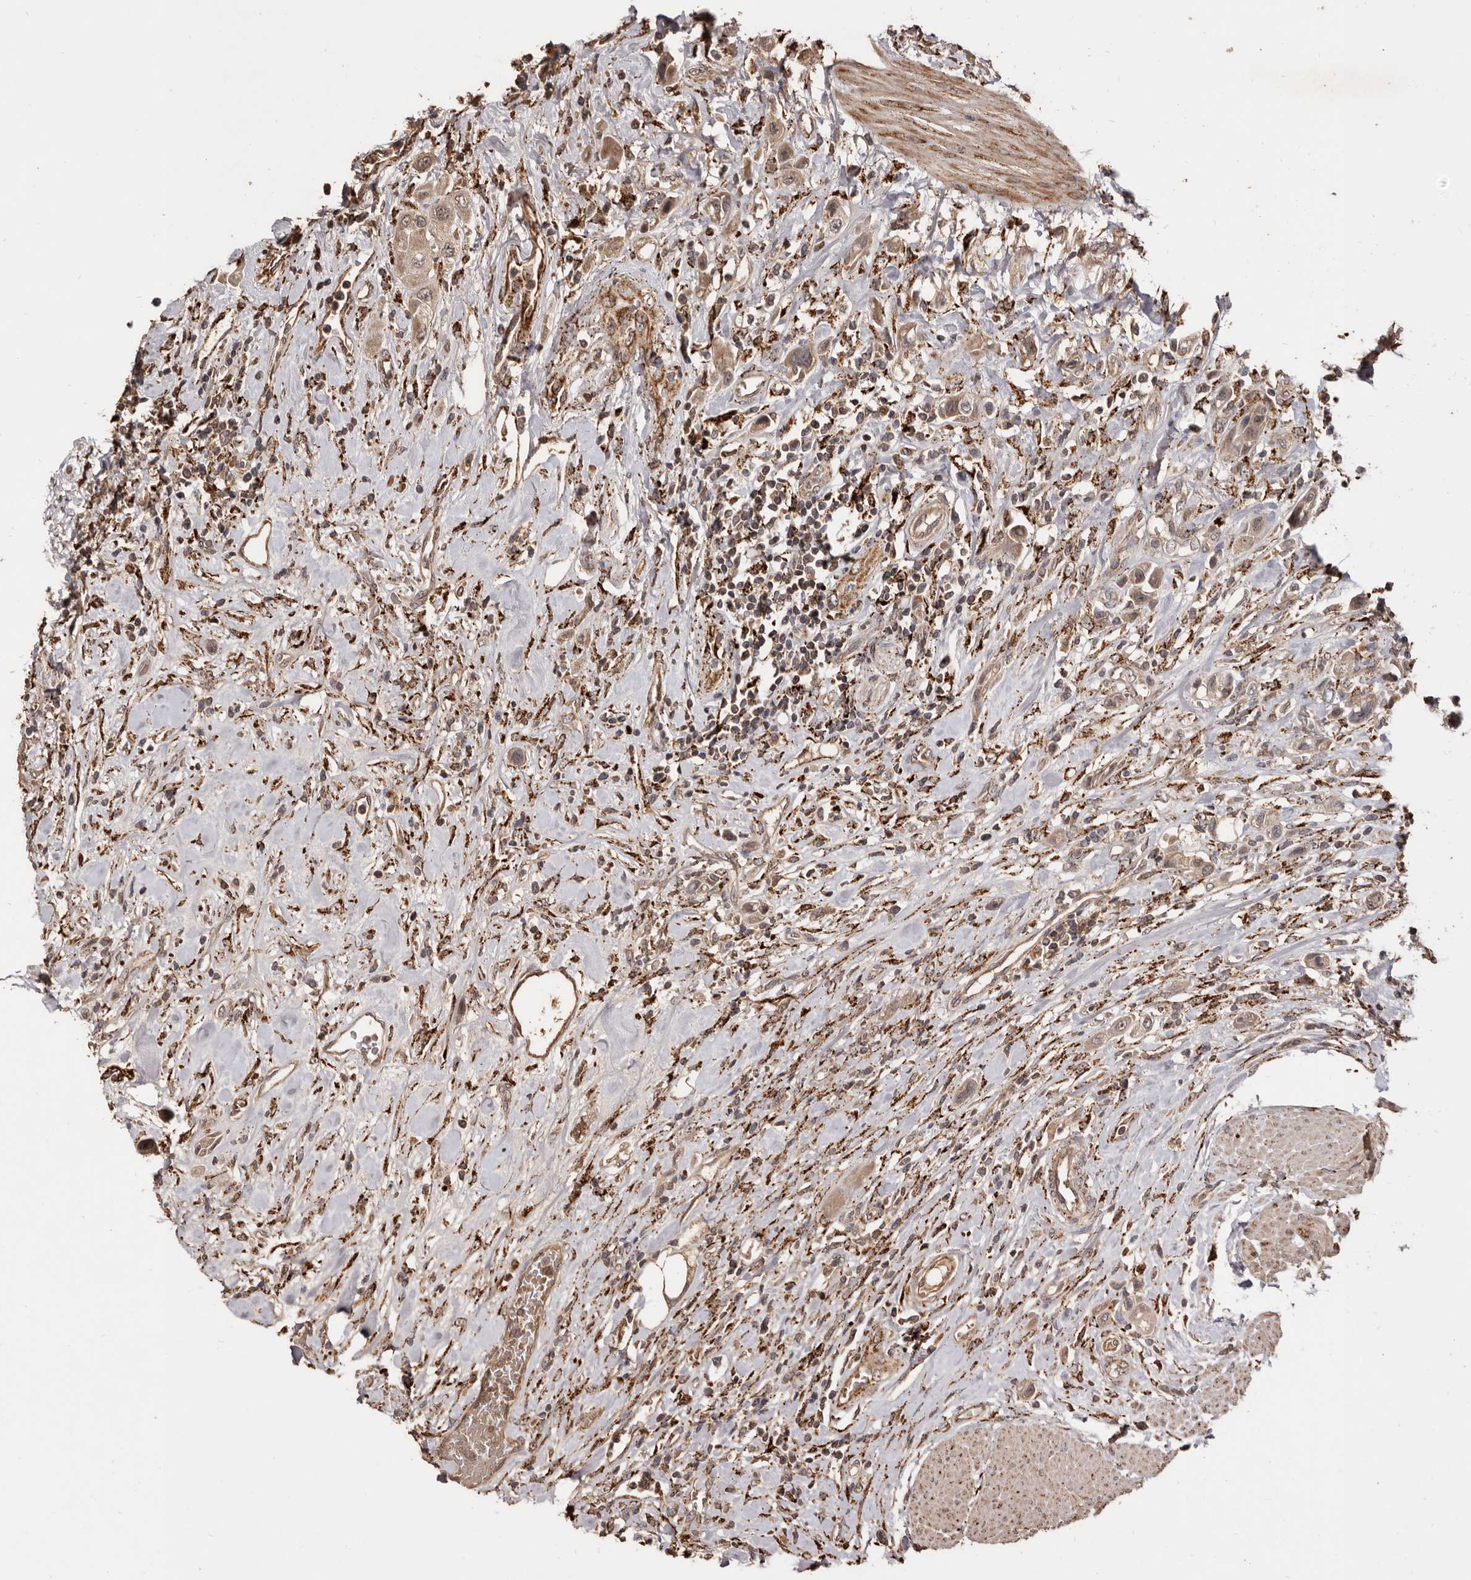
{"staining": {"intensity": "moderate", "quantity": ">75%", "location": "cytoplasmic/membranous"}, "tissue": "urothelial cancer", "cell_type": "Tumor cells", "image_type": "cancer", "snomed": [{"axis": "morphology", "description": "Urothelial carcinoma, High grade"}, {"axis": "topography", "description": "Urinary bladder"}], "caption": "High-power microscopy captured an immunohistochemistry (IHC) image of high-grade urothelial carcinoma, revealing moderate cytoplasmic/membranous staining in about >75% of tumor cells. The staining was performed using DAB (3,3'-diaminobenzidine) to visualize the protein expression in brown, while the nuclei were stained in blue with hematoxylin (Magnification: 20x).", "gene": "AKAP7", "patient": {"sex": "male", "age": 50}}